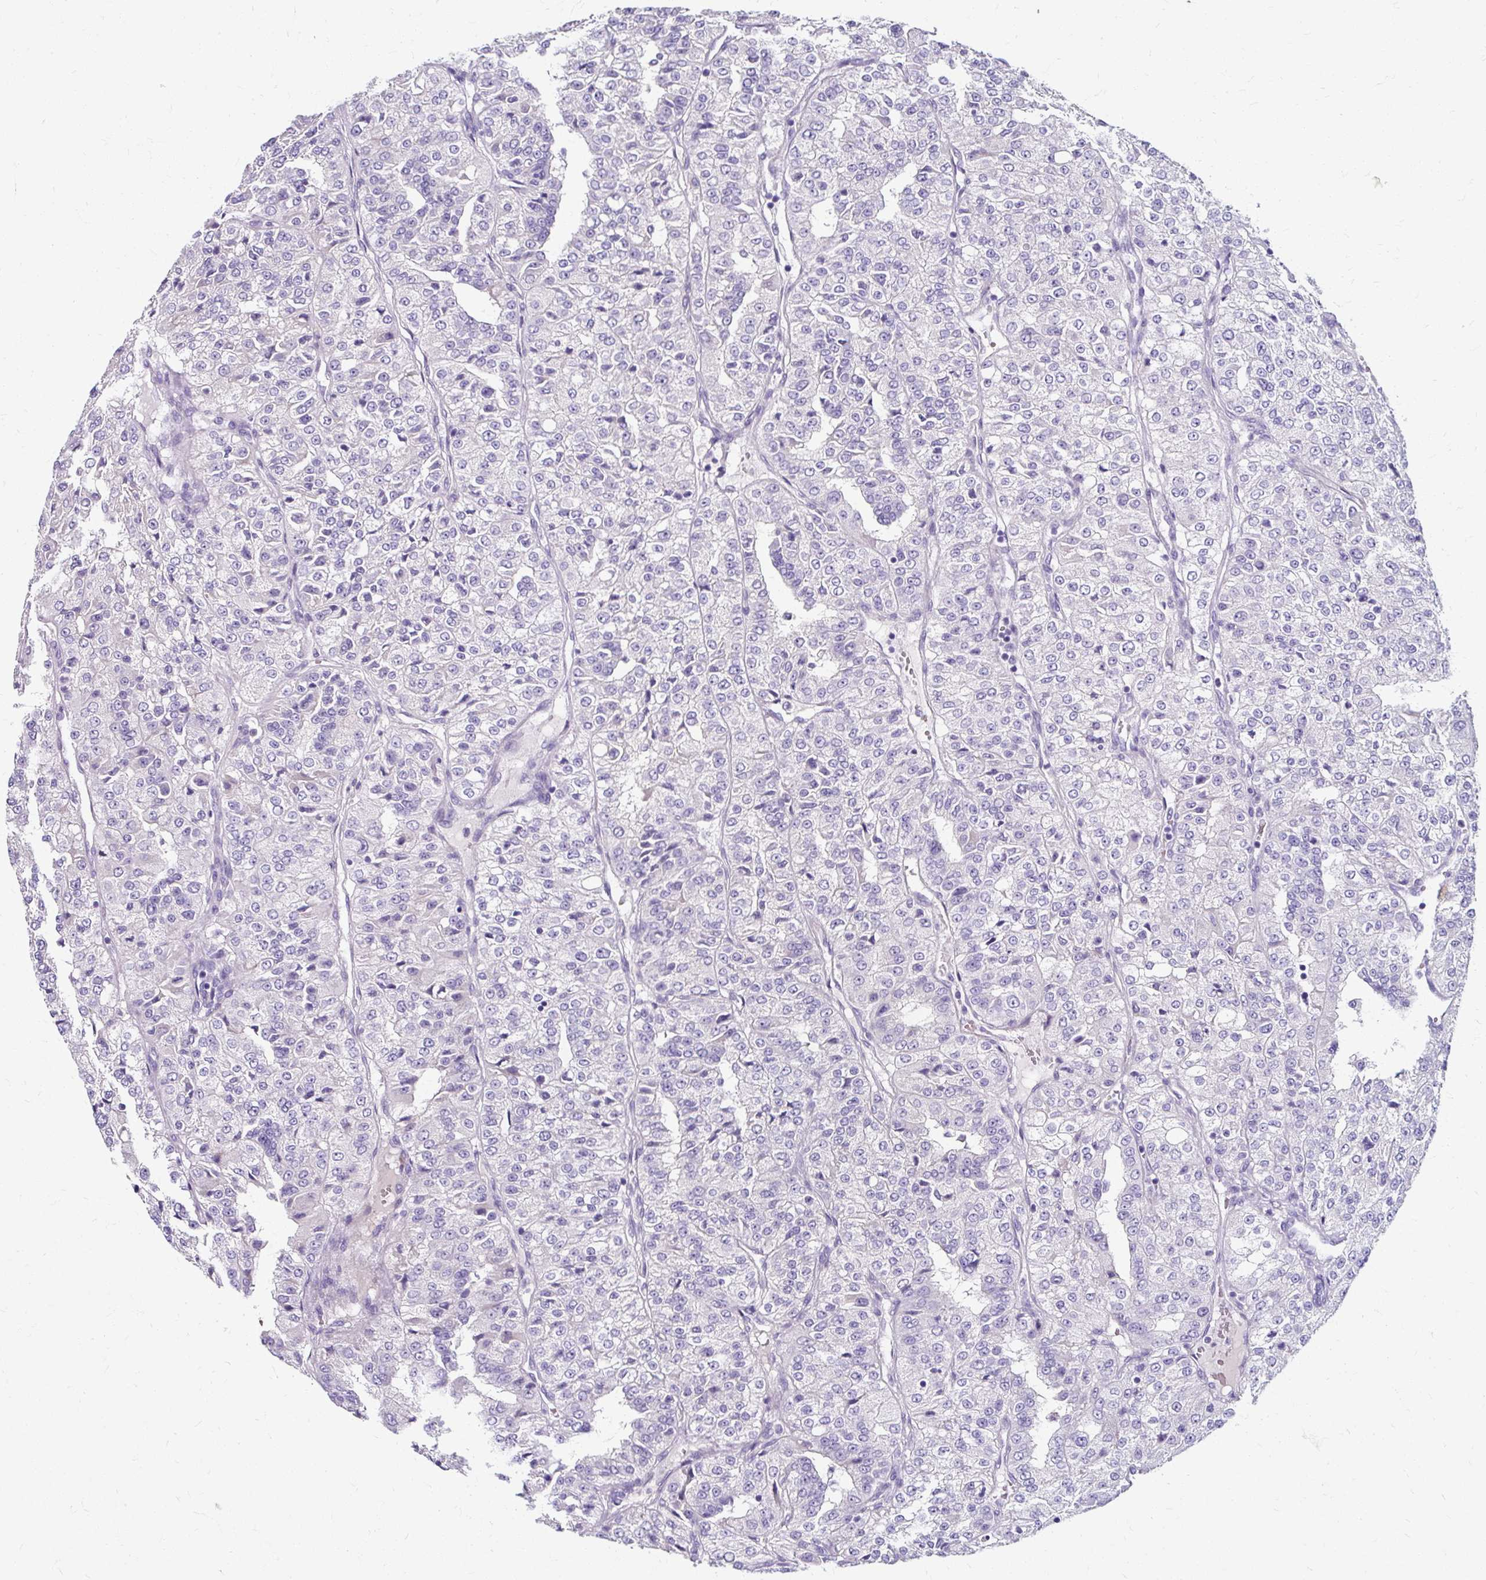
{"staining": {"intensity": "negative", "quantity": "none", "location": "none"}, "tissue": "renal cancer", "cell_type": "Tumor cells", "image_type": "cancer", "snomed": [{"axis": "morphology", "description": "Adenocarcinoma, NOS"}, {"axis": "topography", "description": "Kidney"}], "caption": "Renal adenocarcinoma stained for a protein using IHC exhibits no staining tumor cells.", "gene": "ZNF555", "patient": {"sex": "female", "age": 63}}